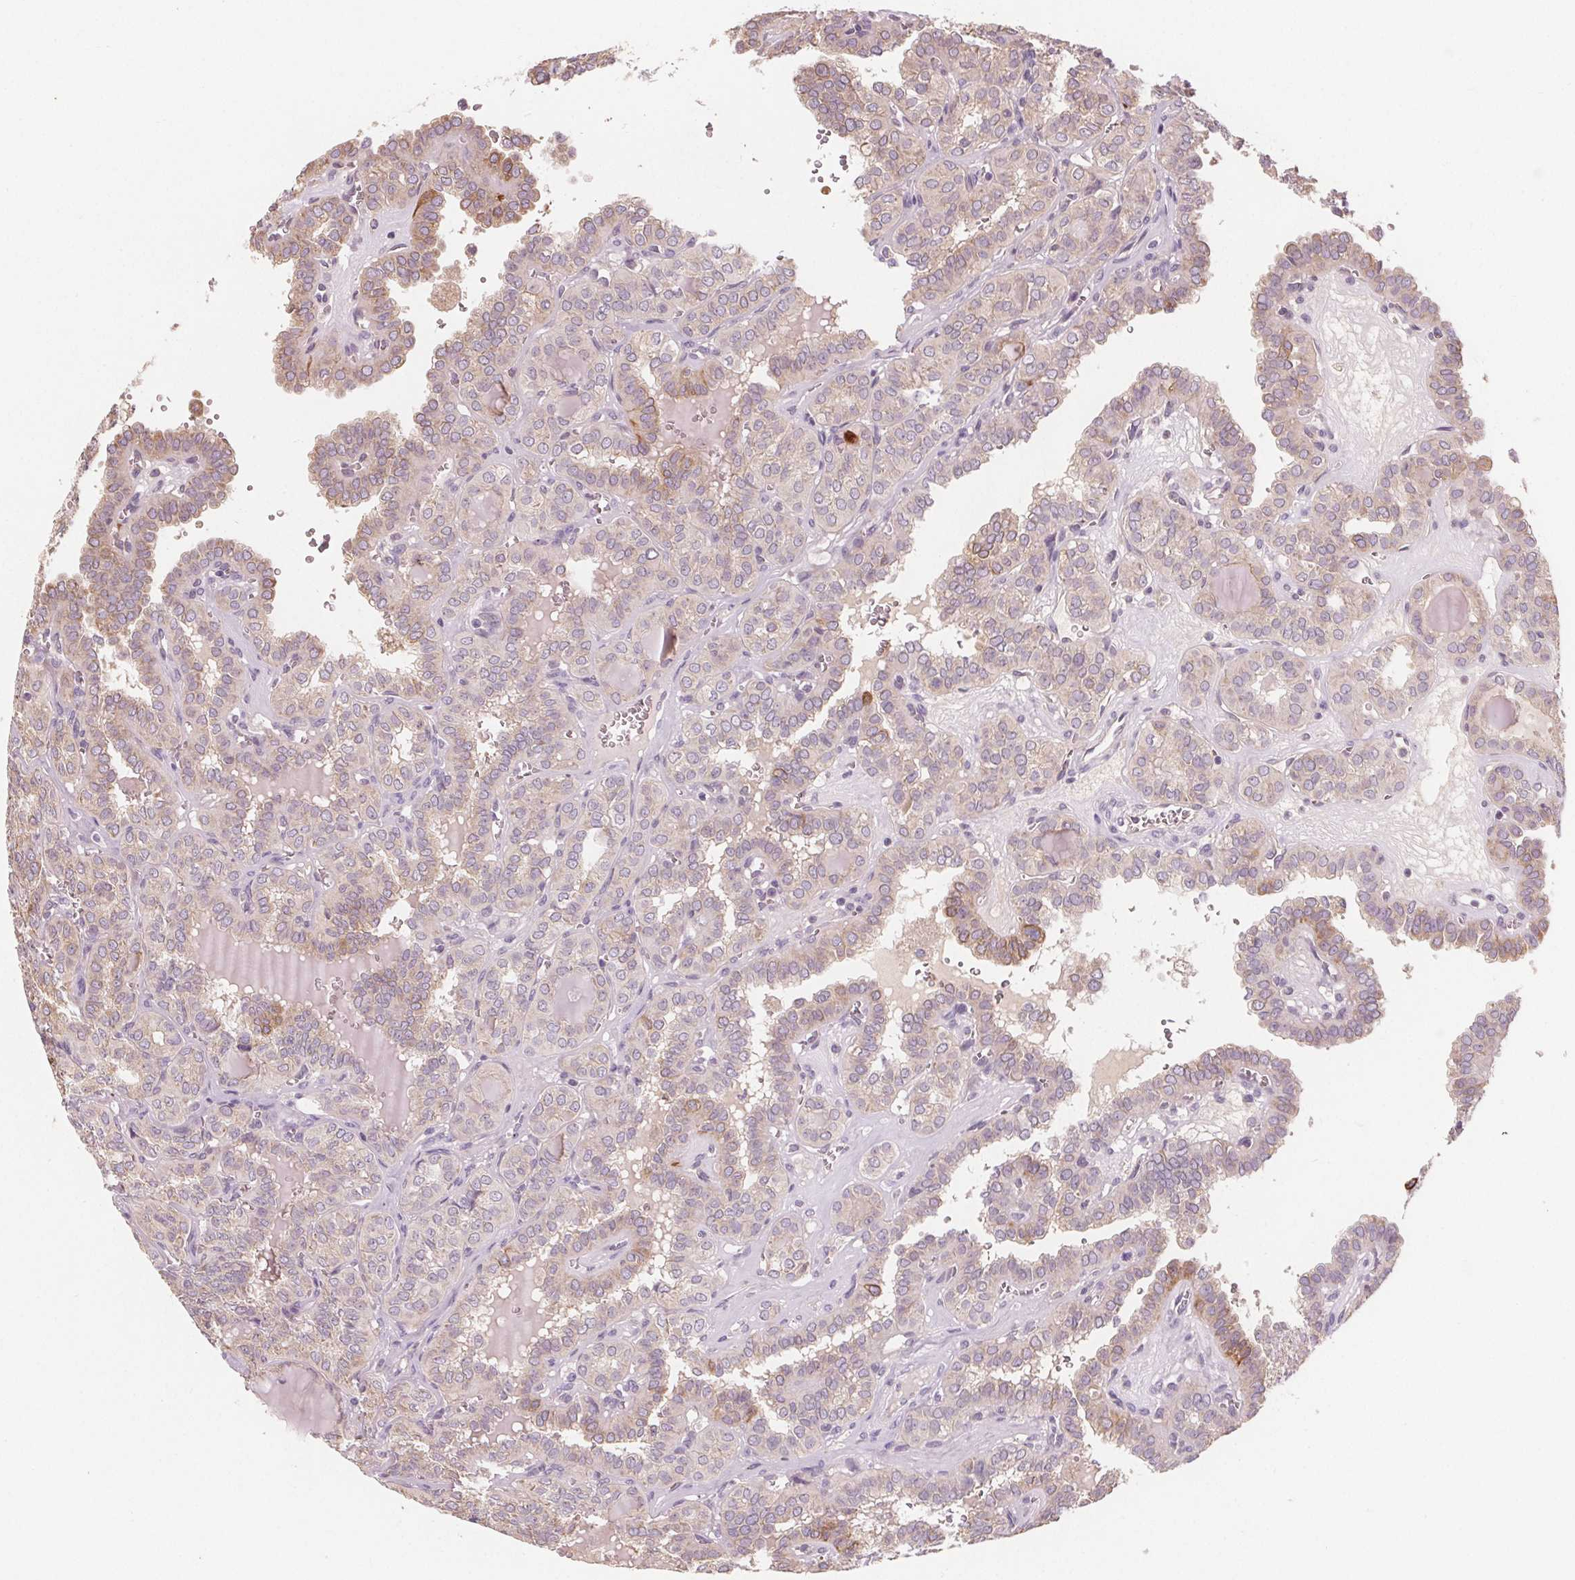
{"staining": {"intensity": "weak", "quantity": "<25%", "location": "cytoplasmic/membranous"}, "tissue": "thyroid cancer", "cell_type": "Tumor cells", "image_type": "cancer", "snomed": [{"axis": "morphology", "description": "Papillary adenocarcinoma, NOS"}, {"axis": "topography", "description": "Thyroid gland"}], "caption": "High magnification brightfield microscopy of thyroid cancer stained with DAB (3,3'-diaminobenzidine) (brown) and counterstained with hematoxylin (blue): tumor cells show no significant staining.", "gene": "TMEM80", "patient": {"sex": "female", "age": 41}}